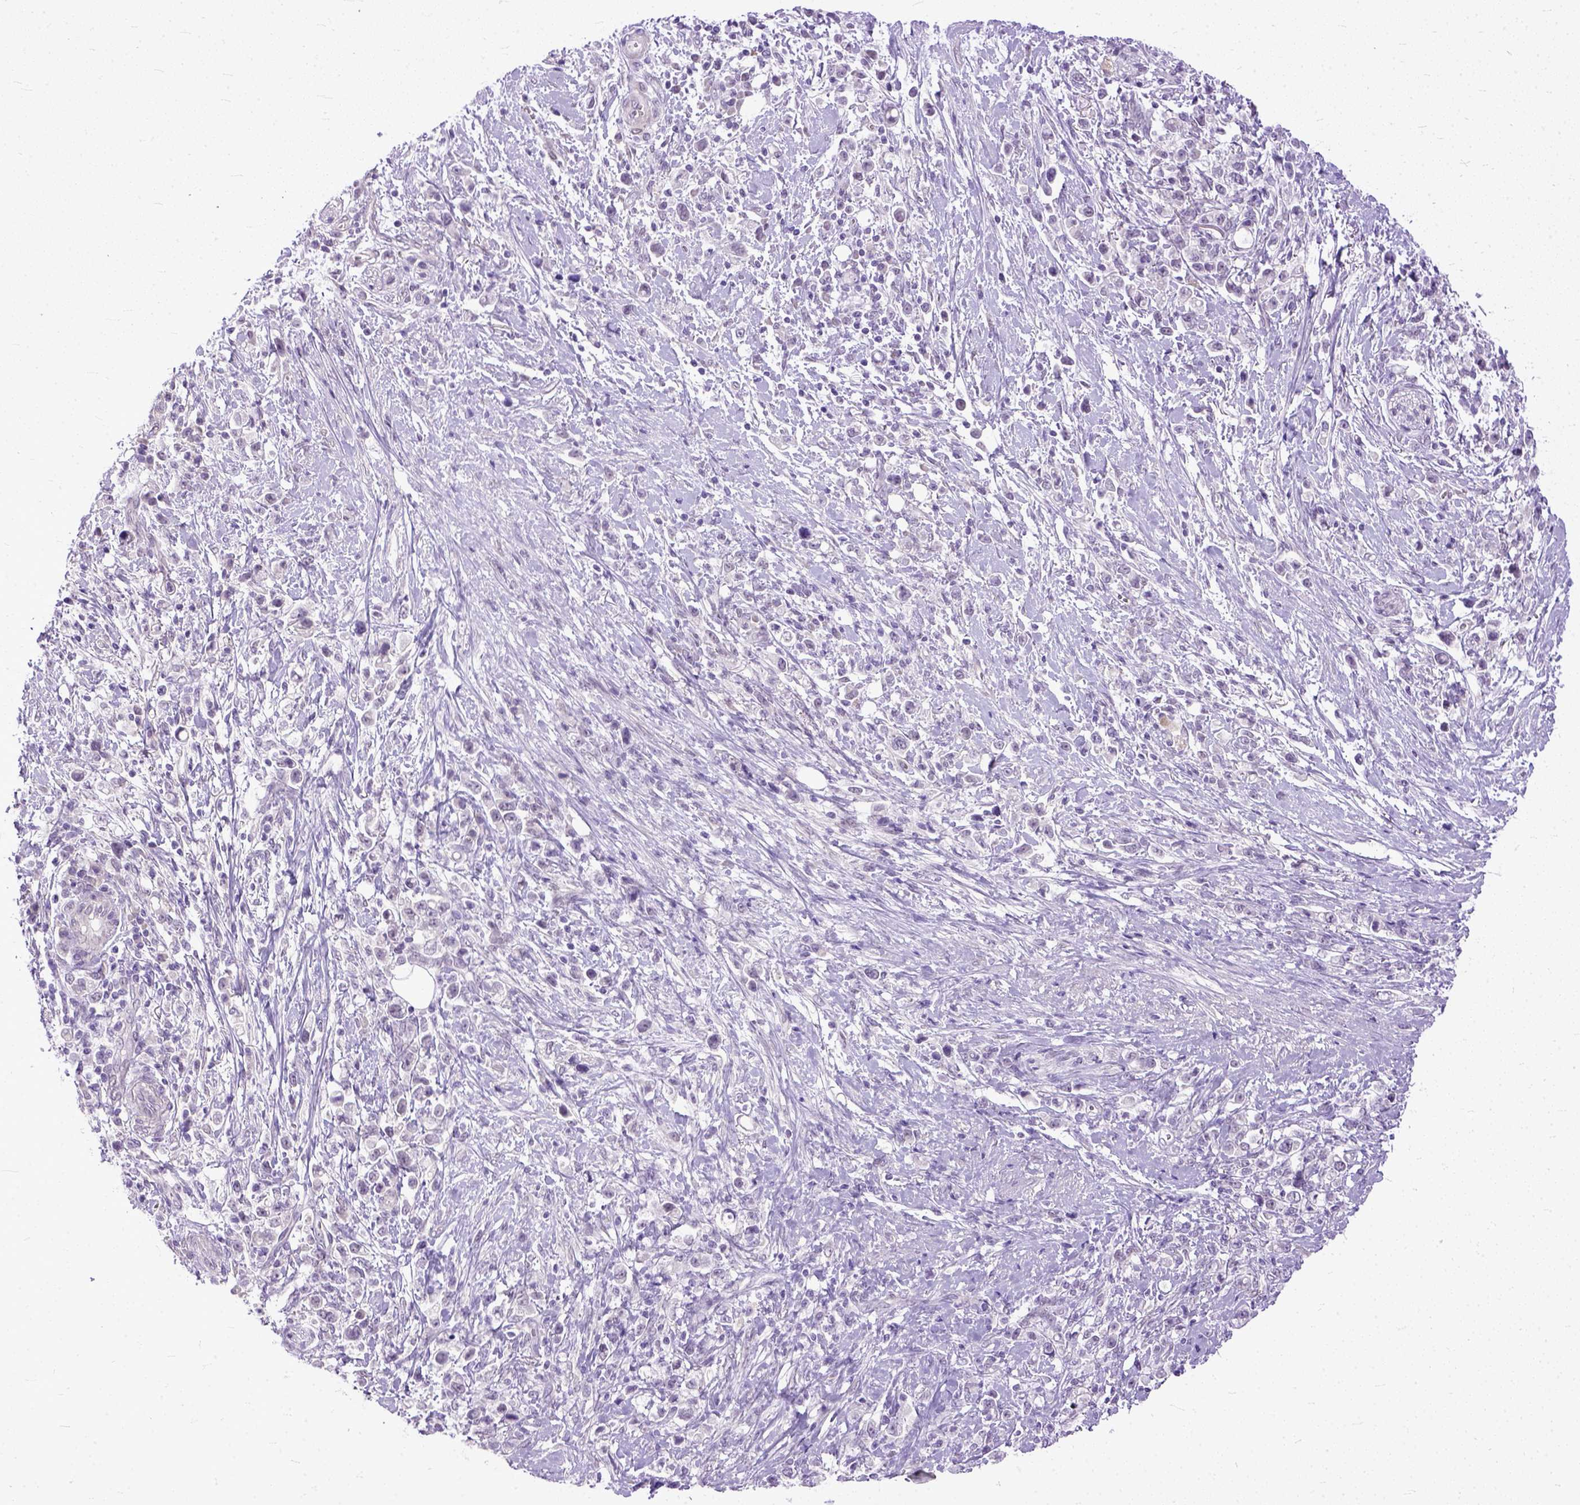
{"staining": {"intensity": "negative", "quantity": "none", "location": "none"}, "tissue": "stomach cancer", "cell_type": "Tumor cells", "image_type": "cancer", "snomed": [{"axis": "morphology", "description": "Adenocarcinoma, NOS"}, {"axis": "topography", "description": "Stomach"}], "caption": "There is no significant expression in tumor cells of stomach adenocarcinoma.", "gene": "TCEAL7", "patient": {"sex": "male", "age": 63}}